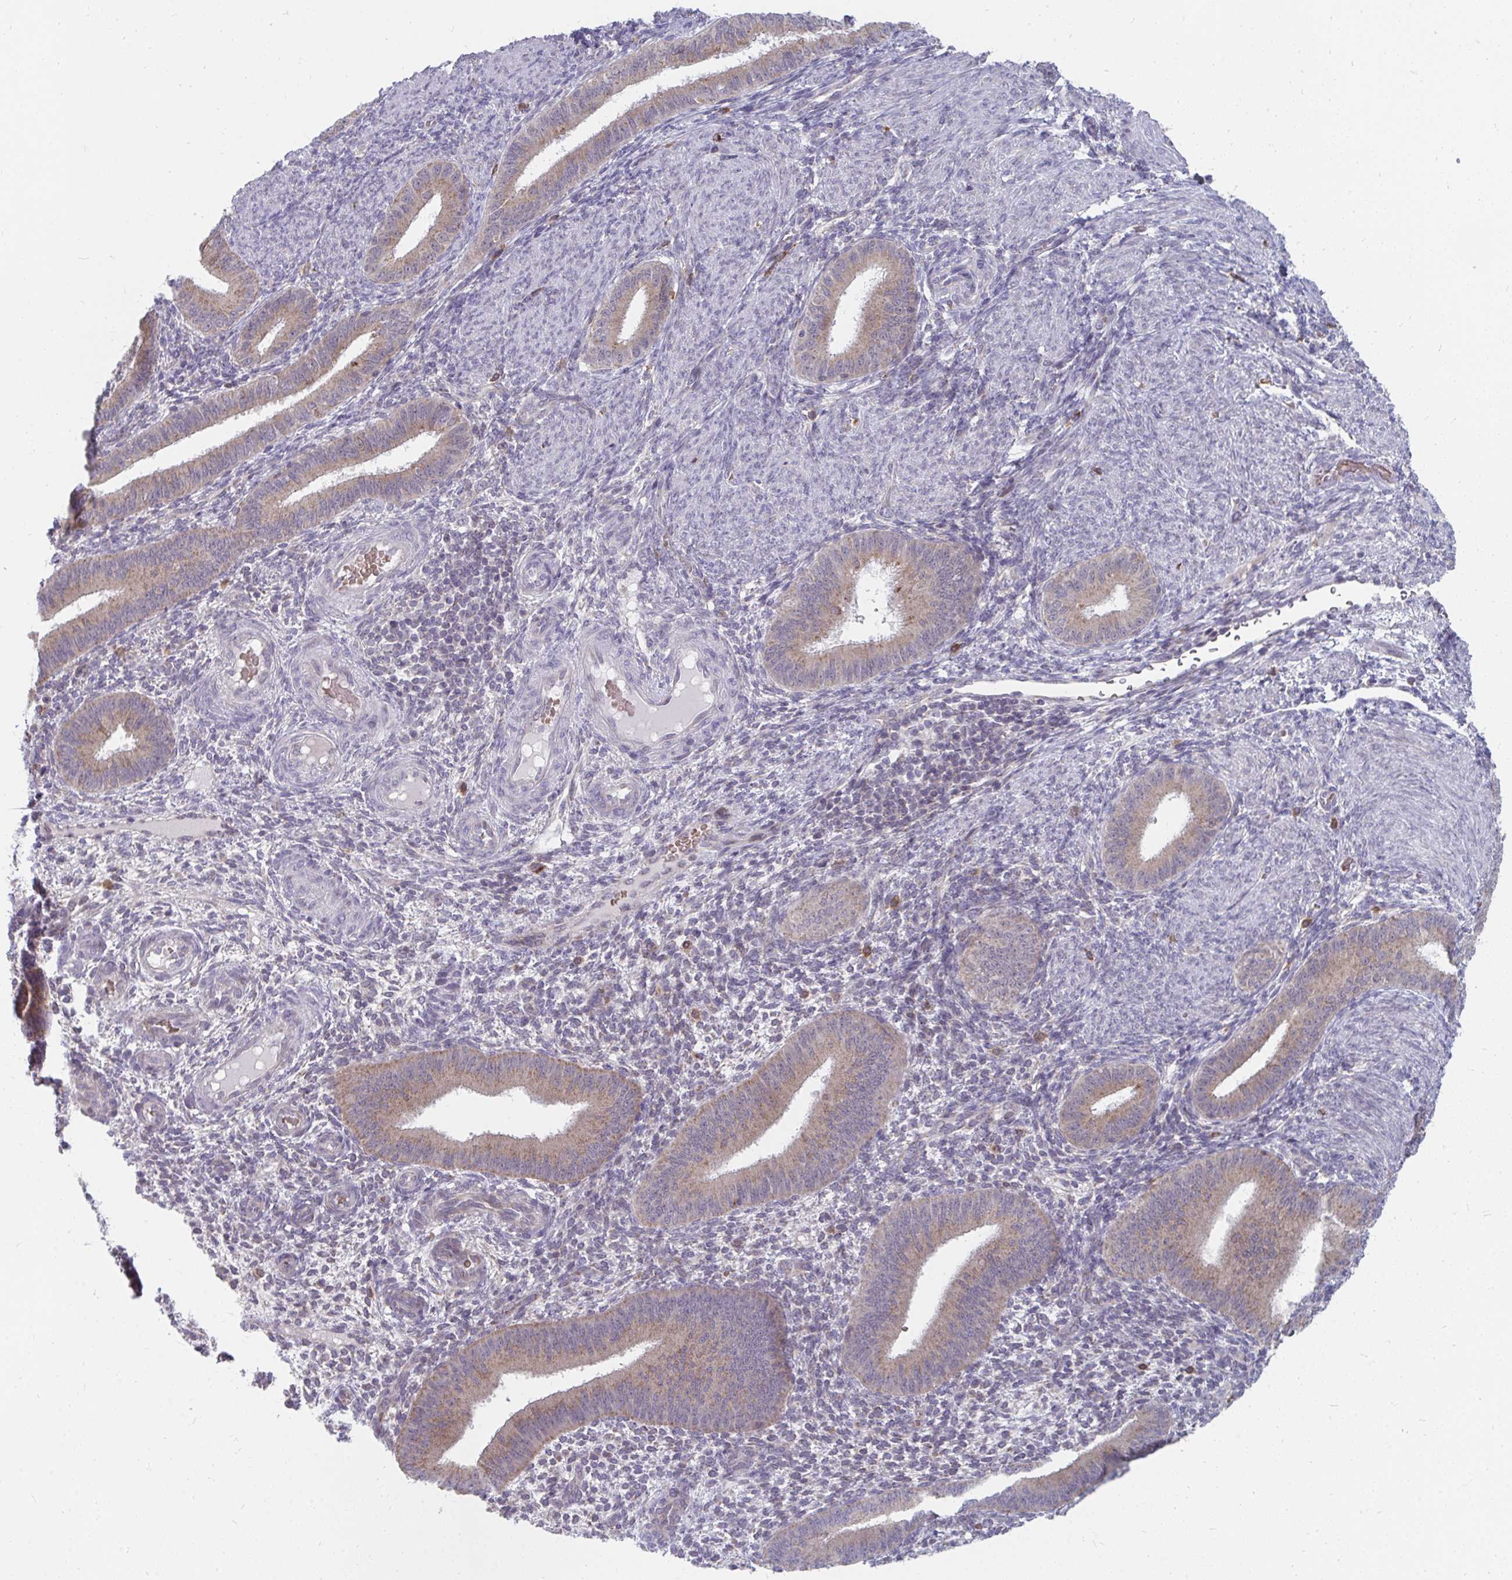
{"staining": {"intensity": "weak", "quantity": "<25%", "location": "cytoplasmic/membranous"}, "tissue": "endometrium", "cell_type": "Cells in endometrial stroma", "image_type": "normal", "snomed": [{"axis": "morphology", "description": "Normal tissue, NOS"}, {"axis": "topography", "description": "Endometrium"}], "caption": "The micrograph shows no staining of cells in endometrial stroma in unremarkable endometrium. The staining is performed using DAB (3,3'-diaminobenzidine) brown chromogen with nuclei counter-stained in using hematoxylin.", "gene": "PABIR3", "patient": {"sex": "female", "age": 39}}